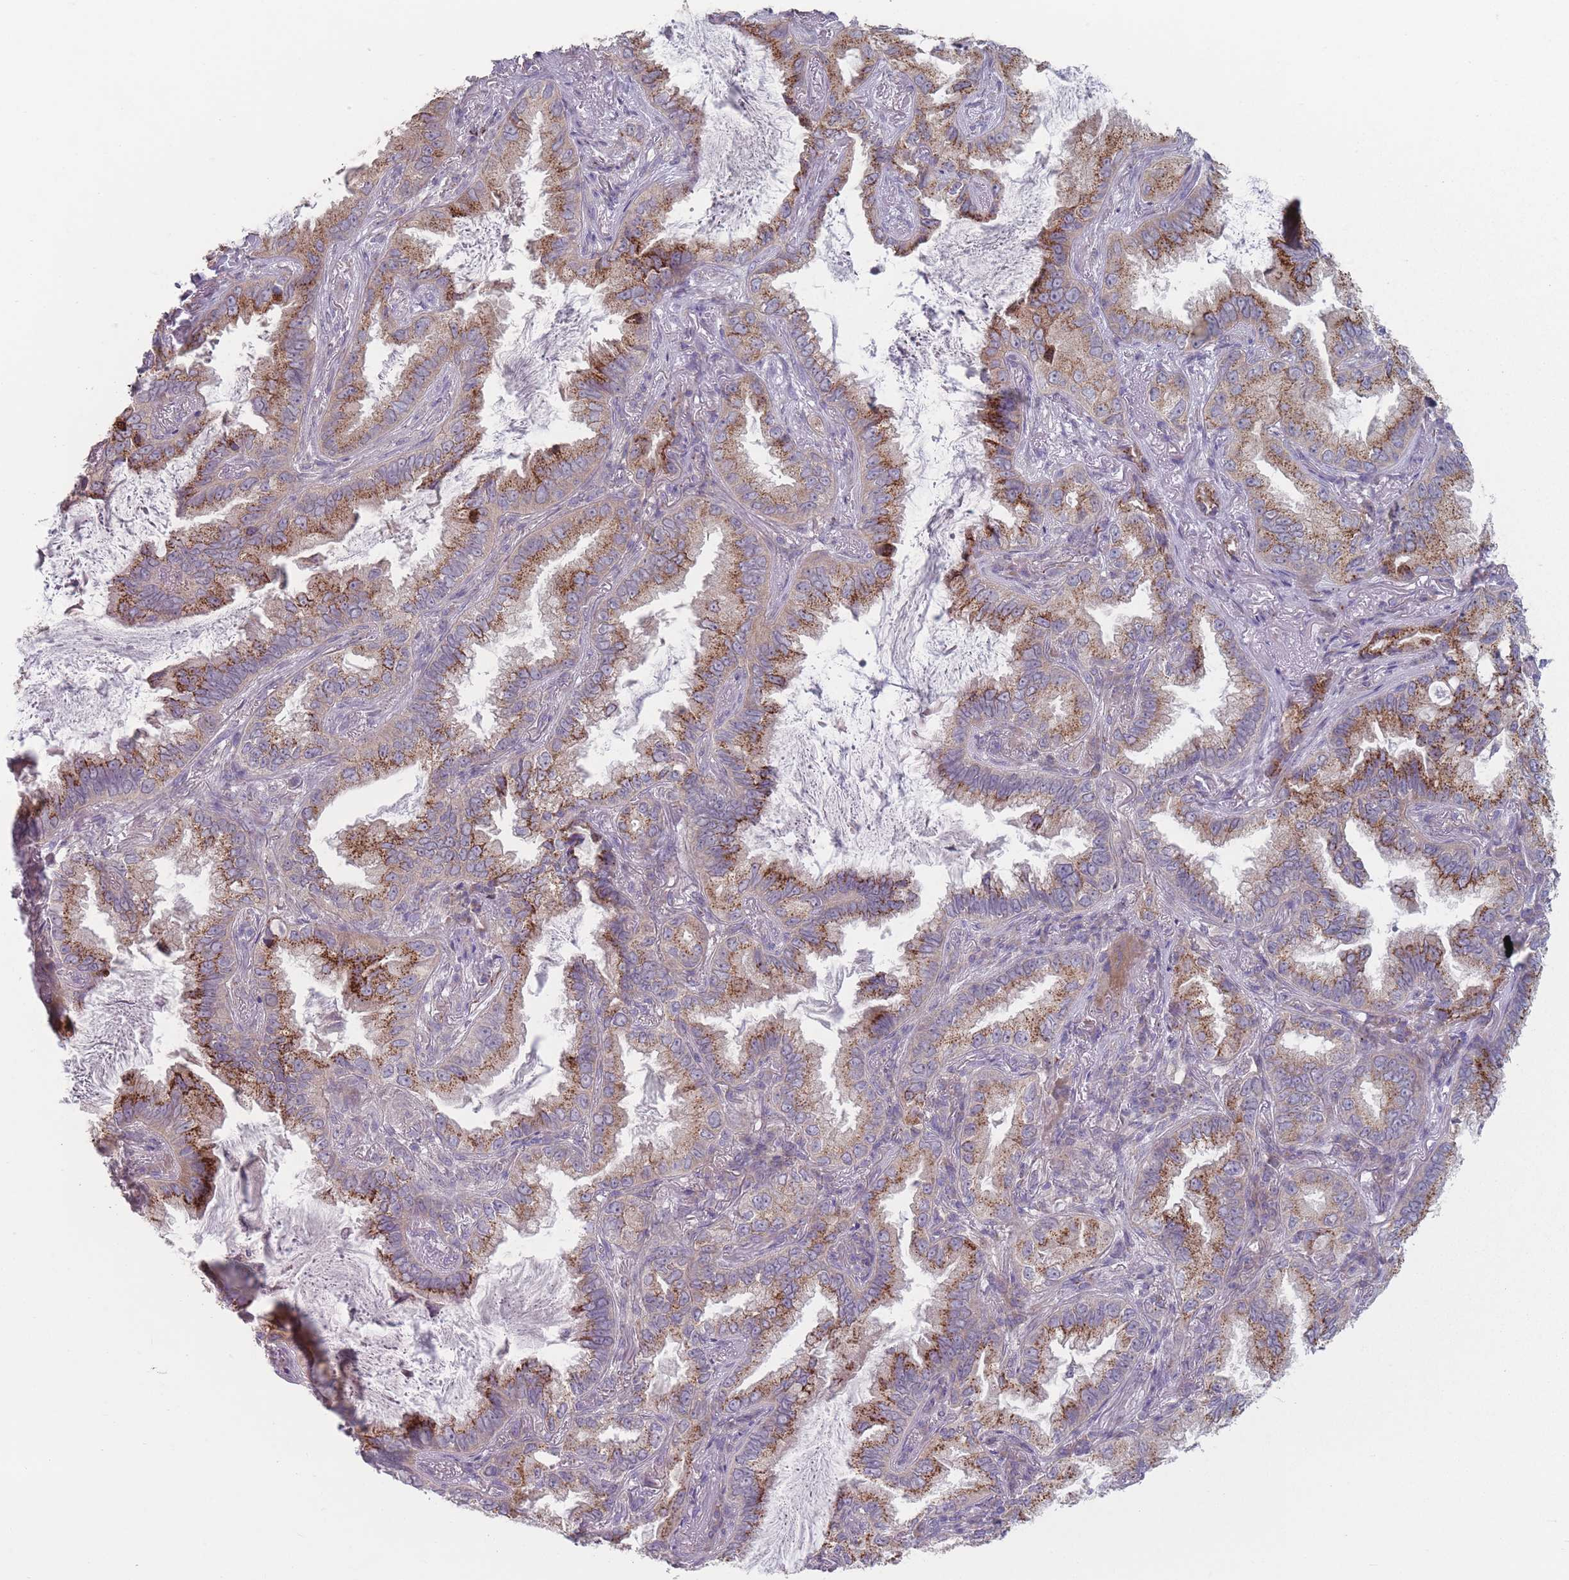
{"staining": {"intensity": "moderate", "quantity": ">75%", "location": "cytoplasmic/membranous"}, "tissue": "lung cancer", "cell_type": "Tumor cells", "image_type": "cancer", "snomed": [{"axis": "morphology", "description": "Adenocarcinoma, NOS"}, {"axis": "topography", "description": "Lung"}], "caption": "Approximately >75% of tumor cells in lung adenocarcinoma demonstrate moderate cytoplasmic/membranous protein staining as visualized by brown immunohistochemical staining.", "gene": "AKAIN1", "patient": {"sex": "female", "age": 69}}